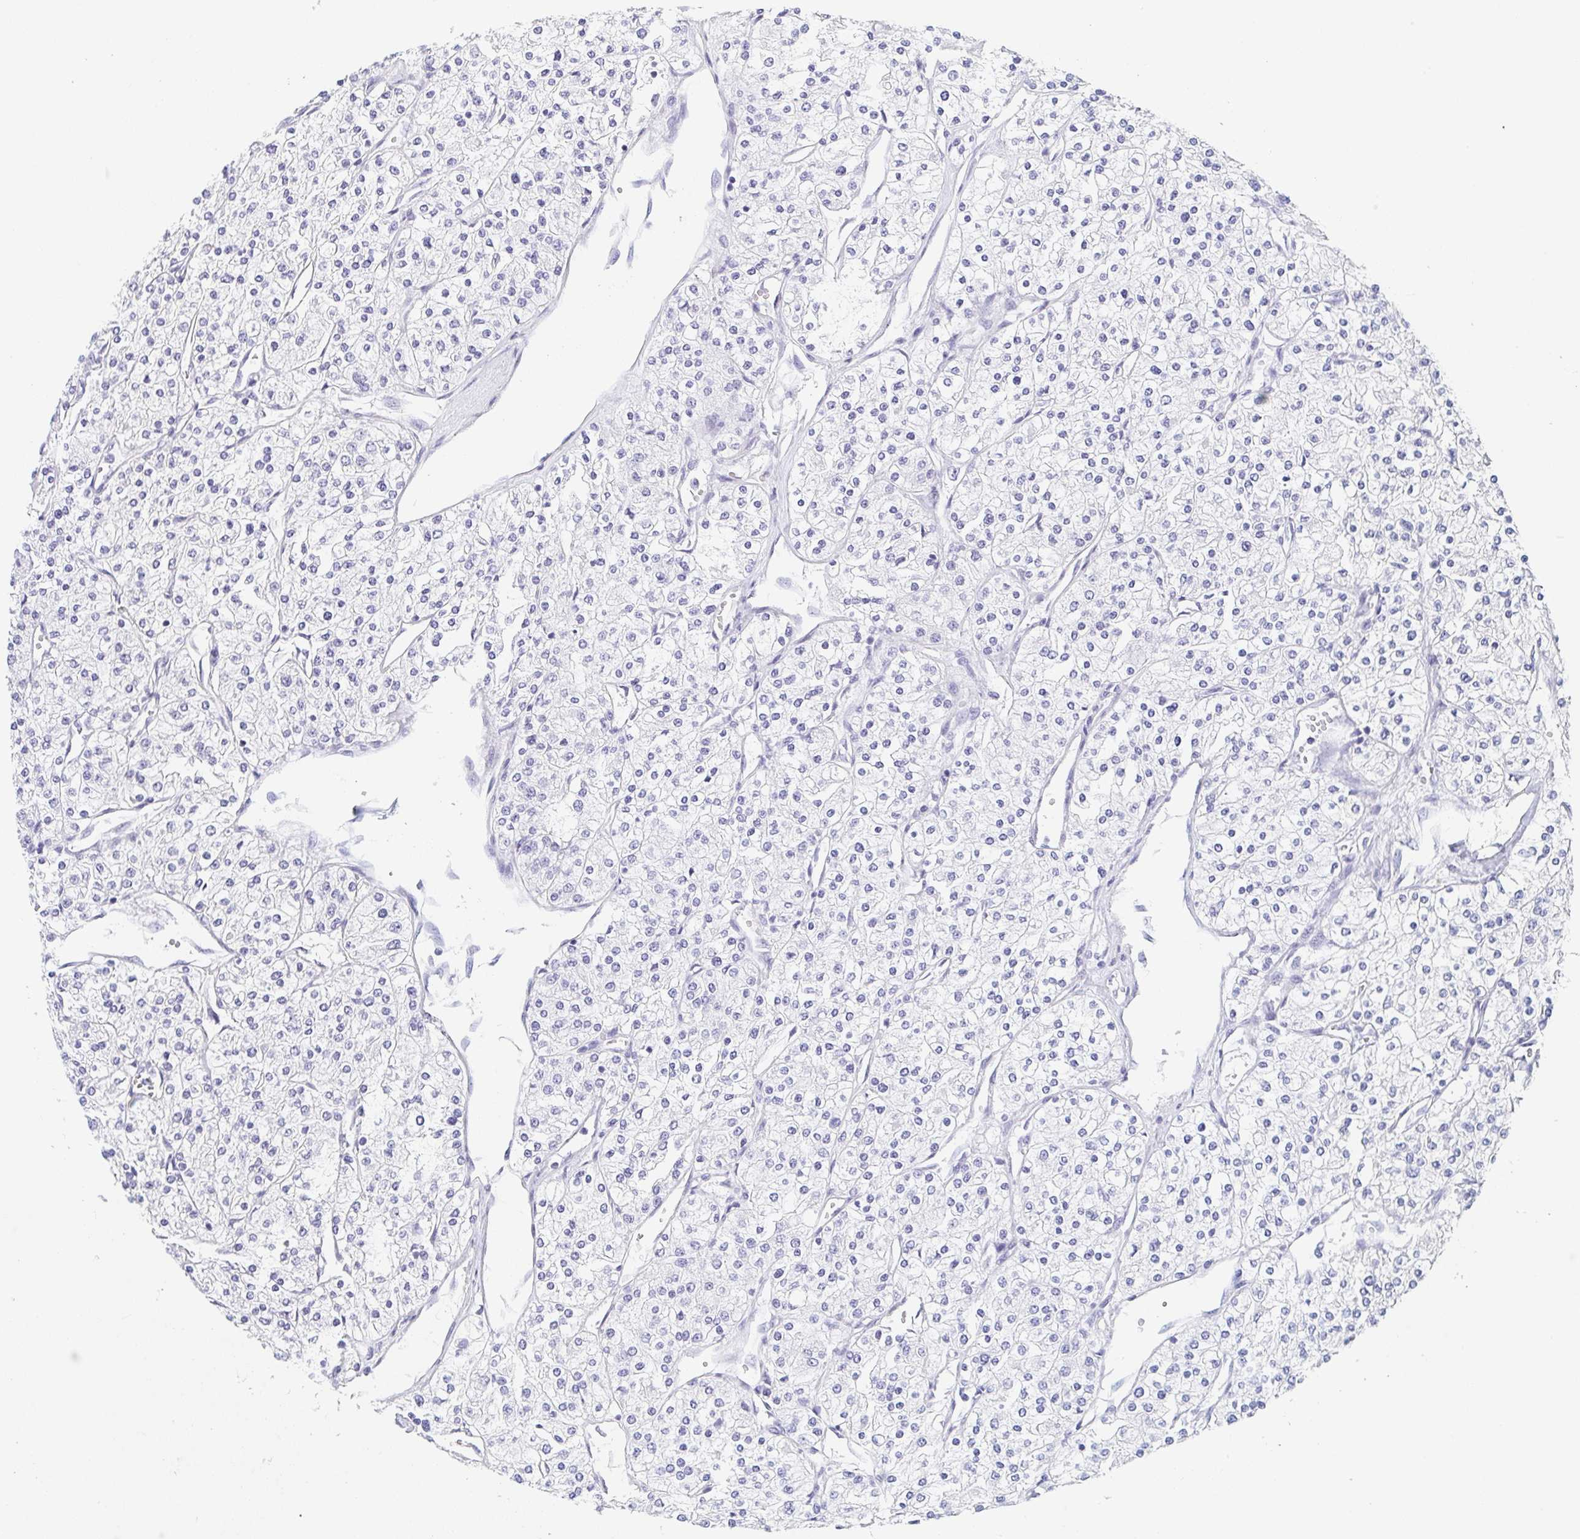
{"staining": {"intensity": "negative", "quantity": "none", "location": "none"}, "tissue": "renal cancer", "cell_type": "Tumor cells", "image_type": "cancer", "snomed": [{"axis": "morphology", "description": "Adenocarcinoma, NOS"}, {"axis": "topography", "description": "Kidney"}], "caption": "Protein analysis of renal cancer (adenocarcinoma) displays no significant staining in tumor cells.", "gene": "REG4", "patient": {"sex": "male", "age": 80}}